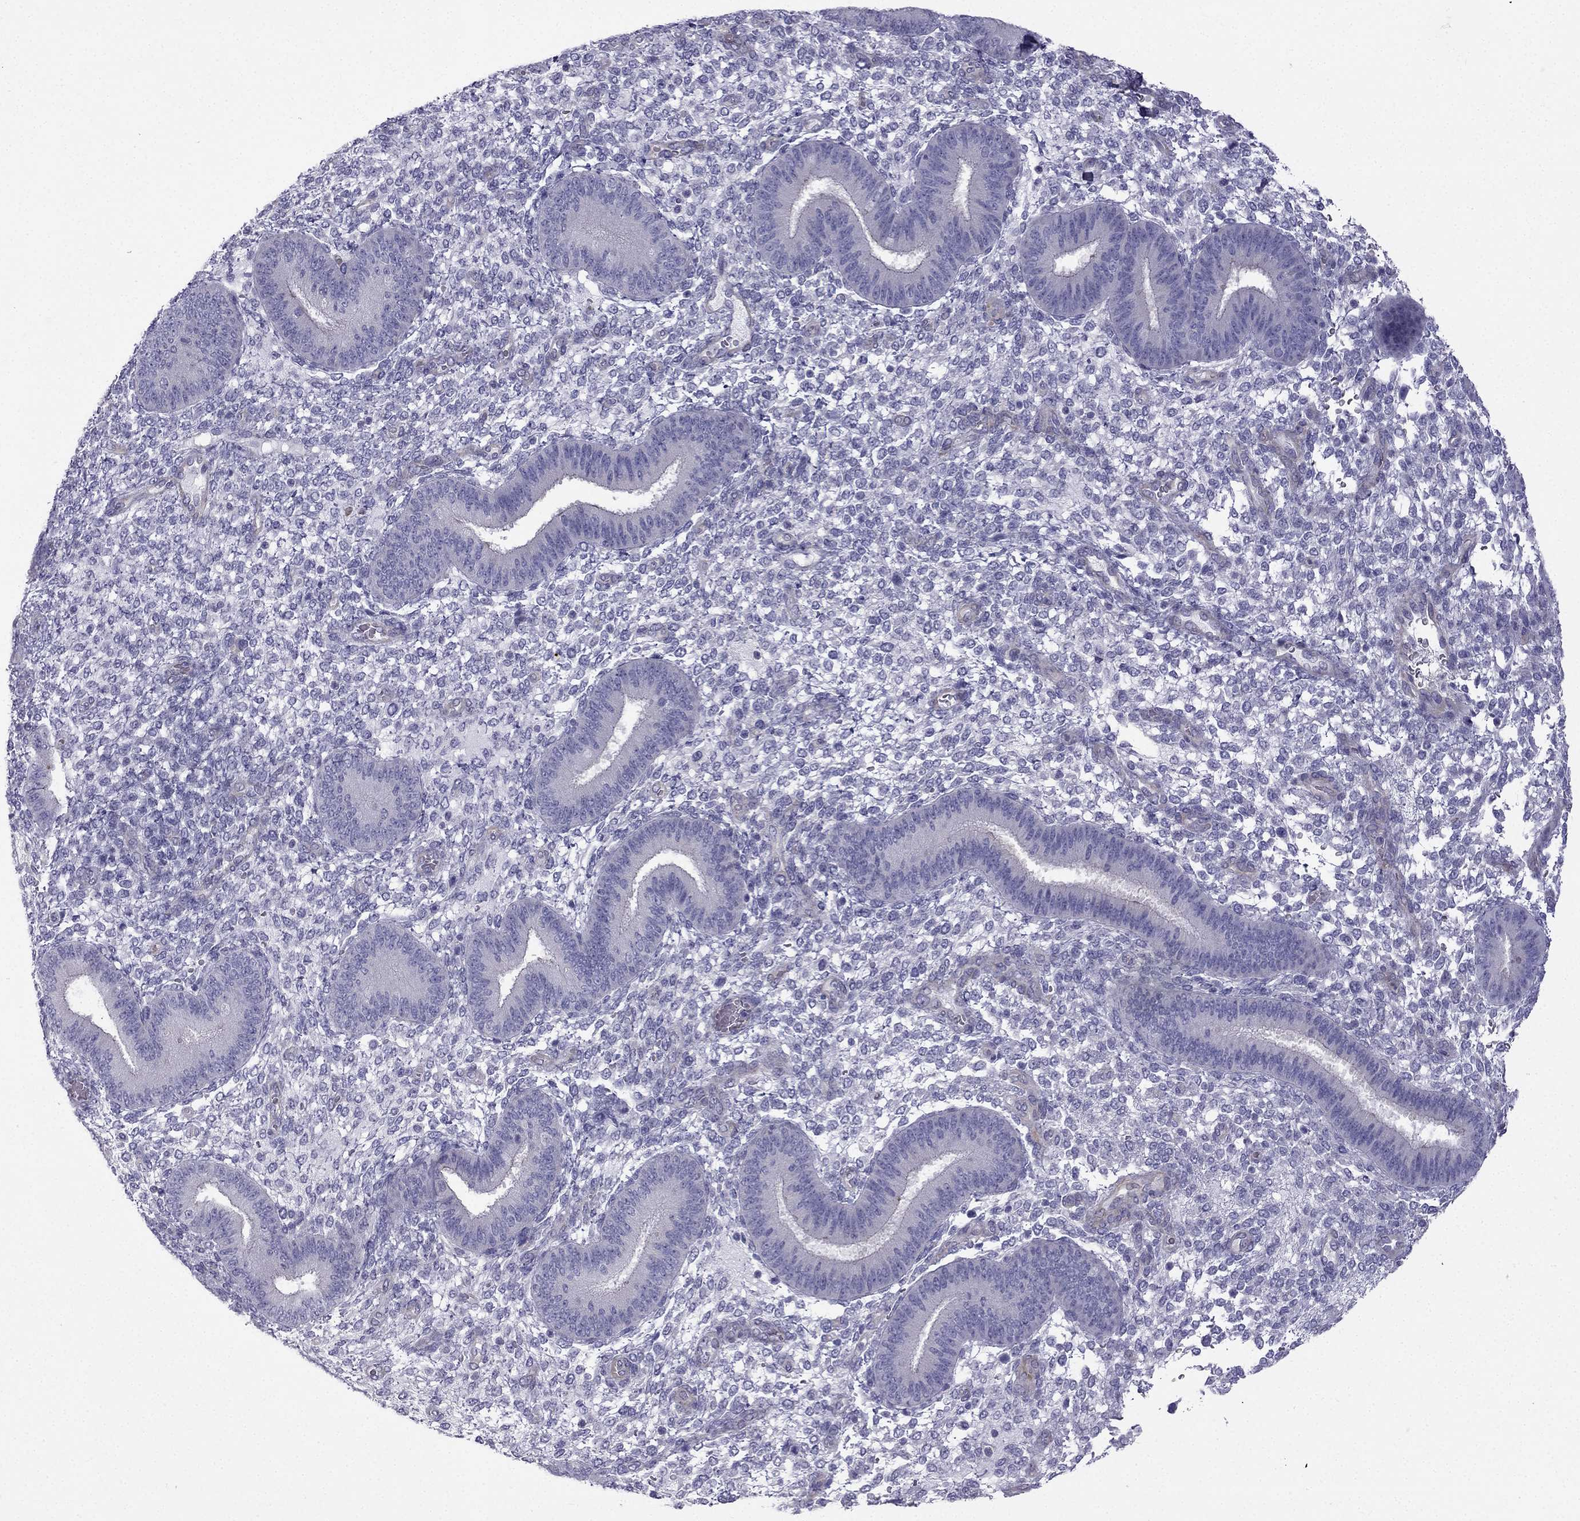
{"staining": {"intensity": "negative", "quantity": "none", "location": "none"}, "tissue": "endometrium", "cell_type": "Cells in endometrial stroma", "image_type": "normal", "snomed": [{"axis": "morphology", "description": "Normal tissue, NOS"}, {"axis": "topography", "description": "Endometrium"}], "caption": "Immunohistochemistry (IHC) histopathology image of normal endometrium stained for a protein (brown), which displays no staining in cells in endometrial stroma. (Stains: DAB (3,3'-diaminobenzidine) immunohistochemistry with hematoxylin counter stain, Microscopy: brightfield microscopy at high magnification).", "gene": "GJA8", "patient": {"sex": "female", "age": 39}}